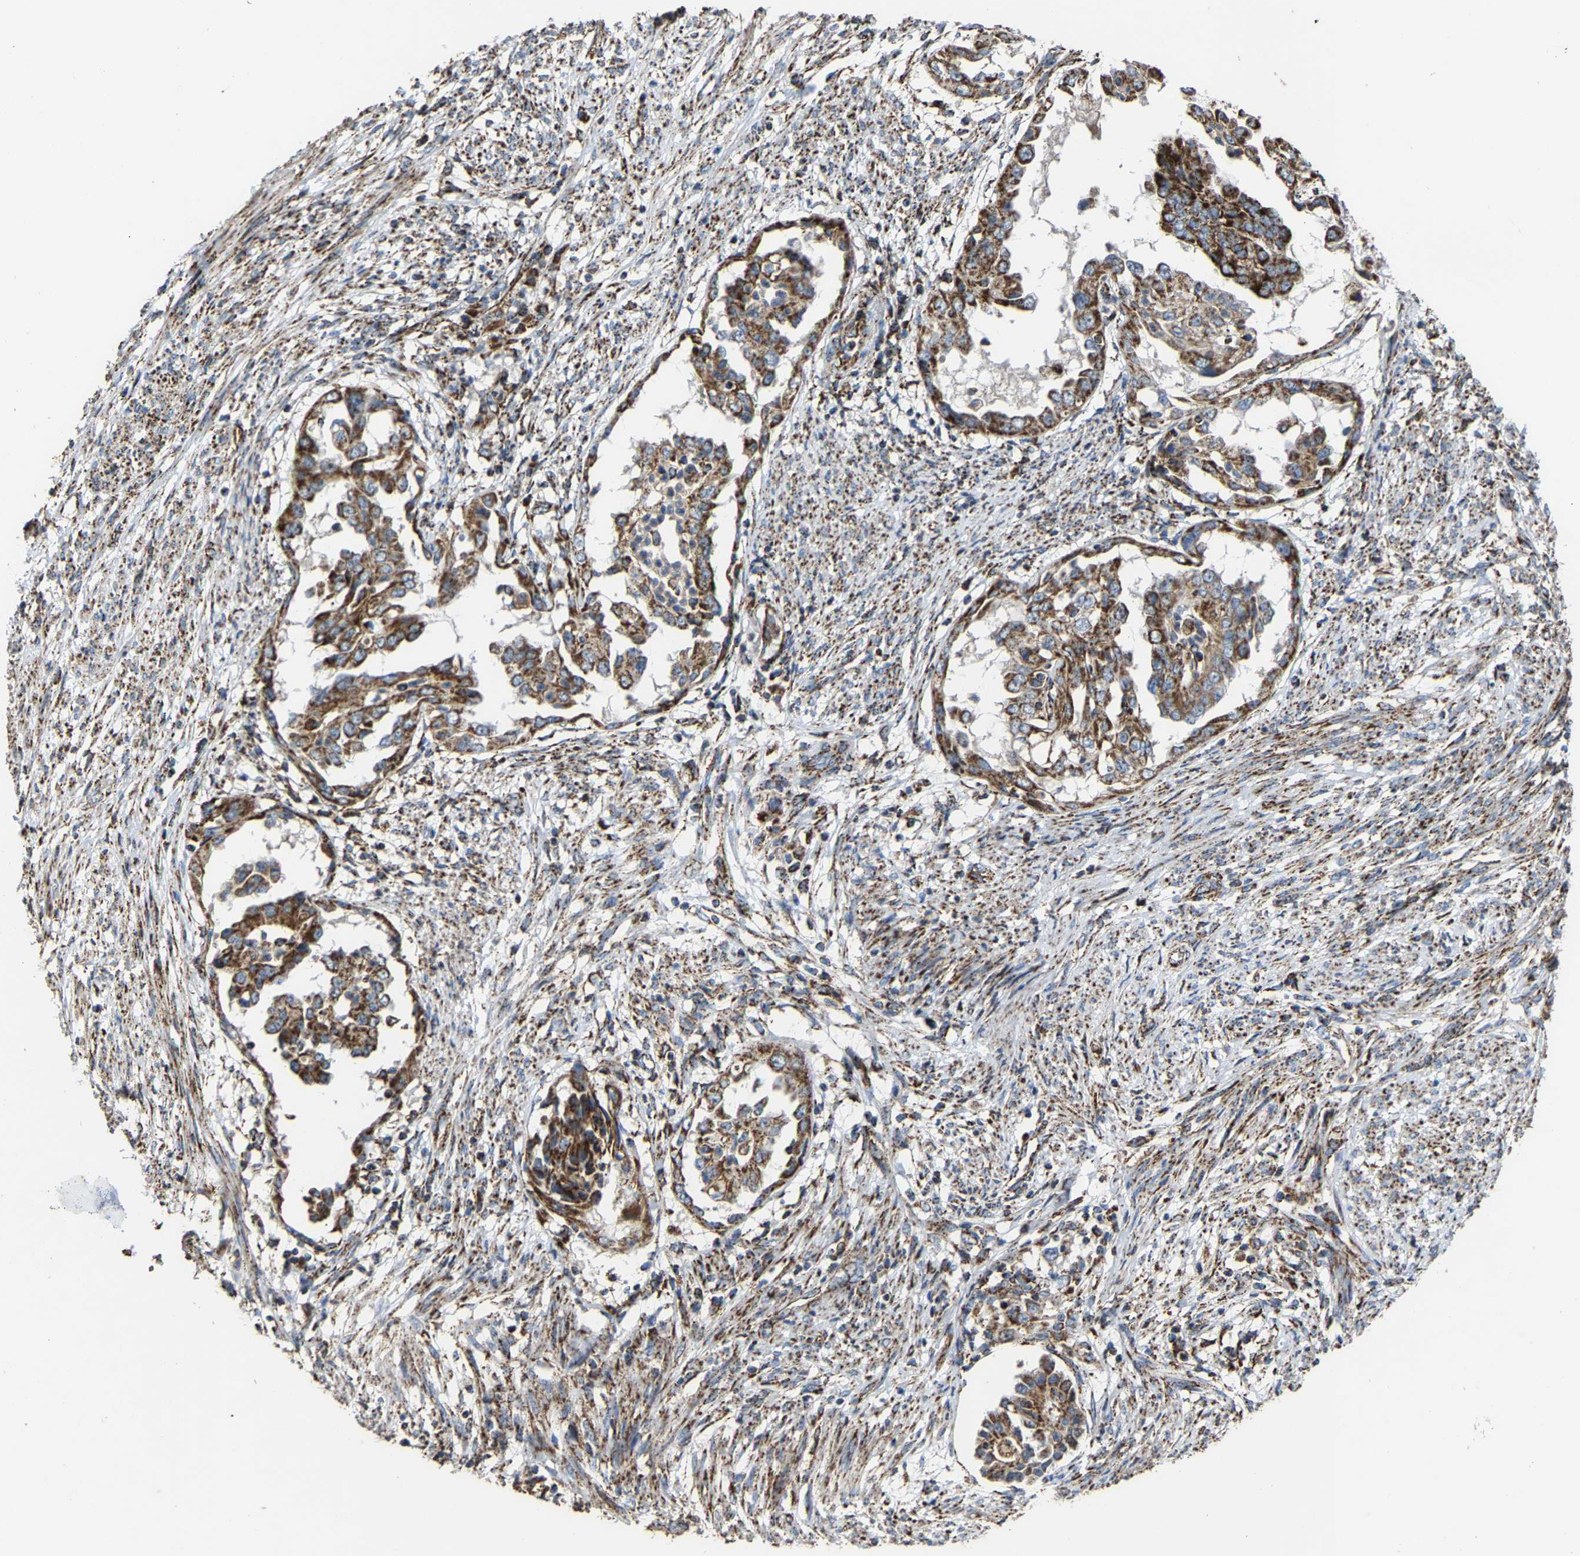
{"staining": {"intensity": "strong", "quantity": ">75%", "location": "cytoplasmic/membranous"}, "tissue": "endometrial cancer", "cell_type": "Tumor cells", "image_type": "cancer", "snomed": [{"axis": "morphology", "description": "Adenocarcinoma, NOS"}, {"axis": "topography", "description": "Endometrium"}], "caption": "Endometrial adenocarcinoma was stained to show a protein in brown. There is high levels of strong cytoplasmic/membranous expression in about >75% of tumor cells.", "gene": "NDUFV3", "patient": {"sex": "female", "age": 85}}